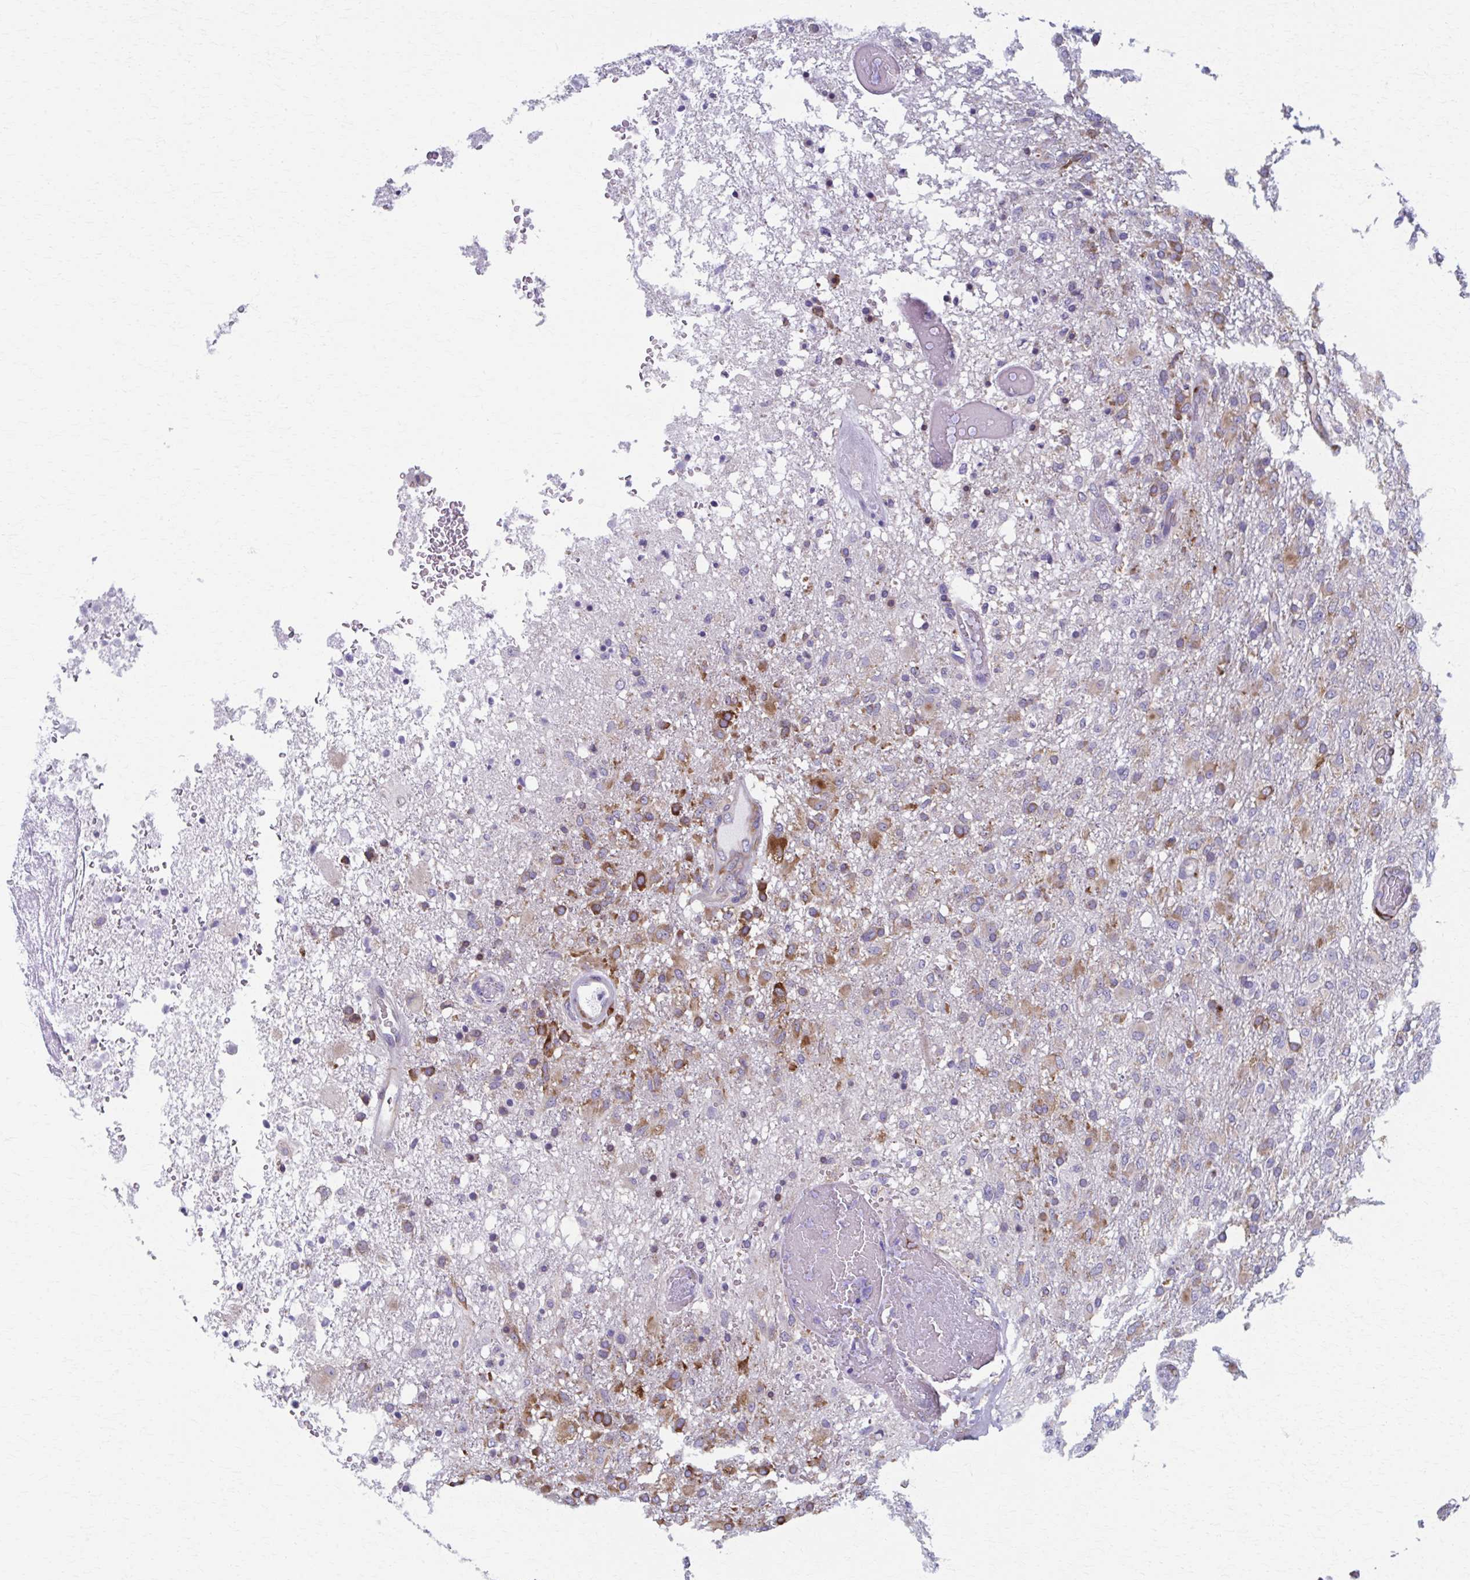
{"staining": {"intensity": "strong", "quantity": "25%-75%", "location": "cytoplasmic/membranous"}, "tissue": "glioma", "cell_type": "Tumor cells", "image_type": "cancer", "snomed": [{"axis": "morphology", "description": "Glioma, malignant, High grade"}, {"axis": "topography", "description": "Brain"}], "caption": "Immunohistochemistry (IHC) (DAB (3,3'-diaminobenzidine)) staining of human malignant high-grade glioma shows strong cytoplasmic/membranous protein expression in about 25%-75% of tumor cells. The protein is stained brown, and the nuclei are stained in blue (DAB IHC with brightfield microscopy, high magnification).", "gene": "SPATS2L", "patient": {"sex": "female", "age": 74}}